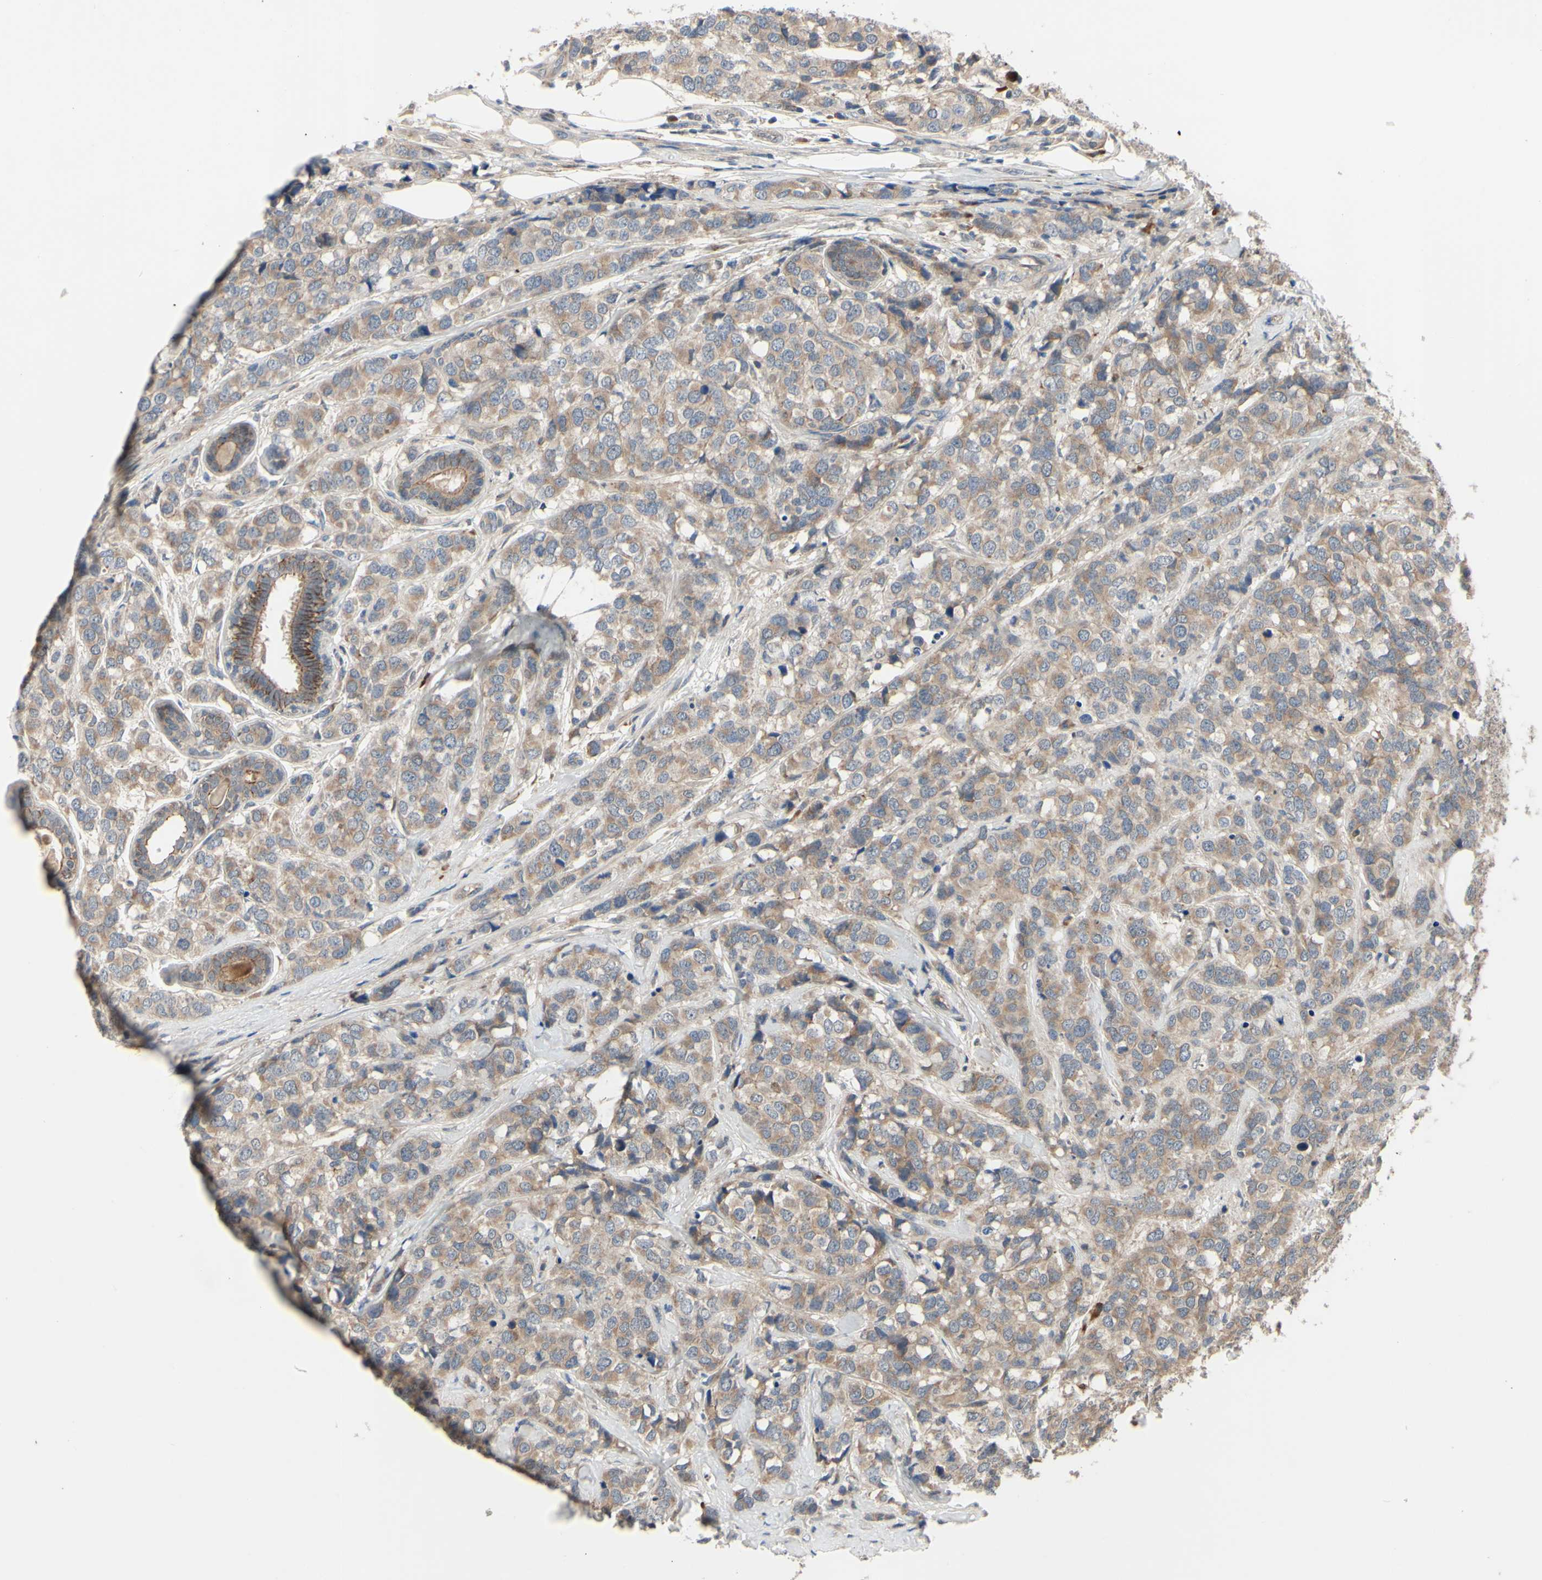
{"staining": {"intensity": "weak", "quantity": ">75%", "location": "cytoplasmic/membranous"}, "tissue": "breast cancer", "cell_type": "Tumor cells", "image_type": "cancer", "snomed": [{"axis": "morphology", "description": "Lobular carcinoma"}, {"axis": "topography", "description": "Breast"}], "caption": "Immunohistochemistry (IHC) (DAB) staining of human breast lobular carcinoma reveals weak cytoplasmic/membranous protein positivity in about >75% of tumor cells.", "gene": "XIAP", "patient": {"sex": "female", "age": 59}}